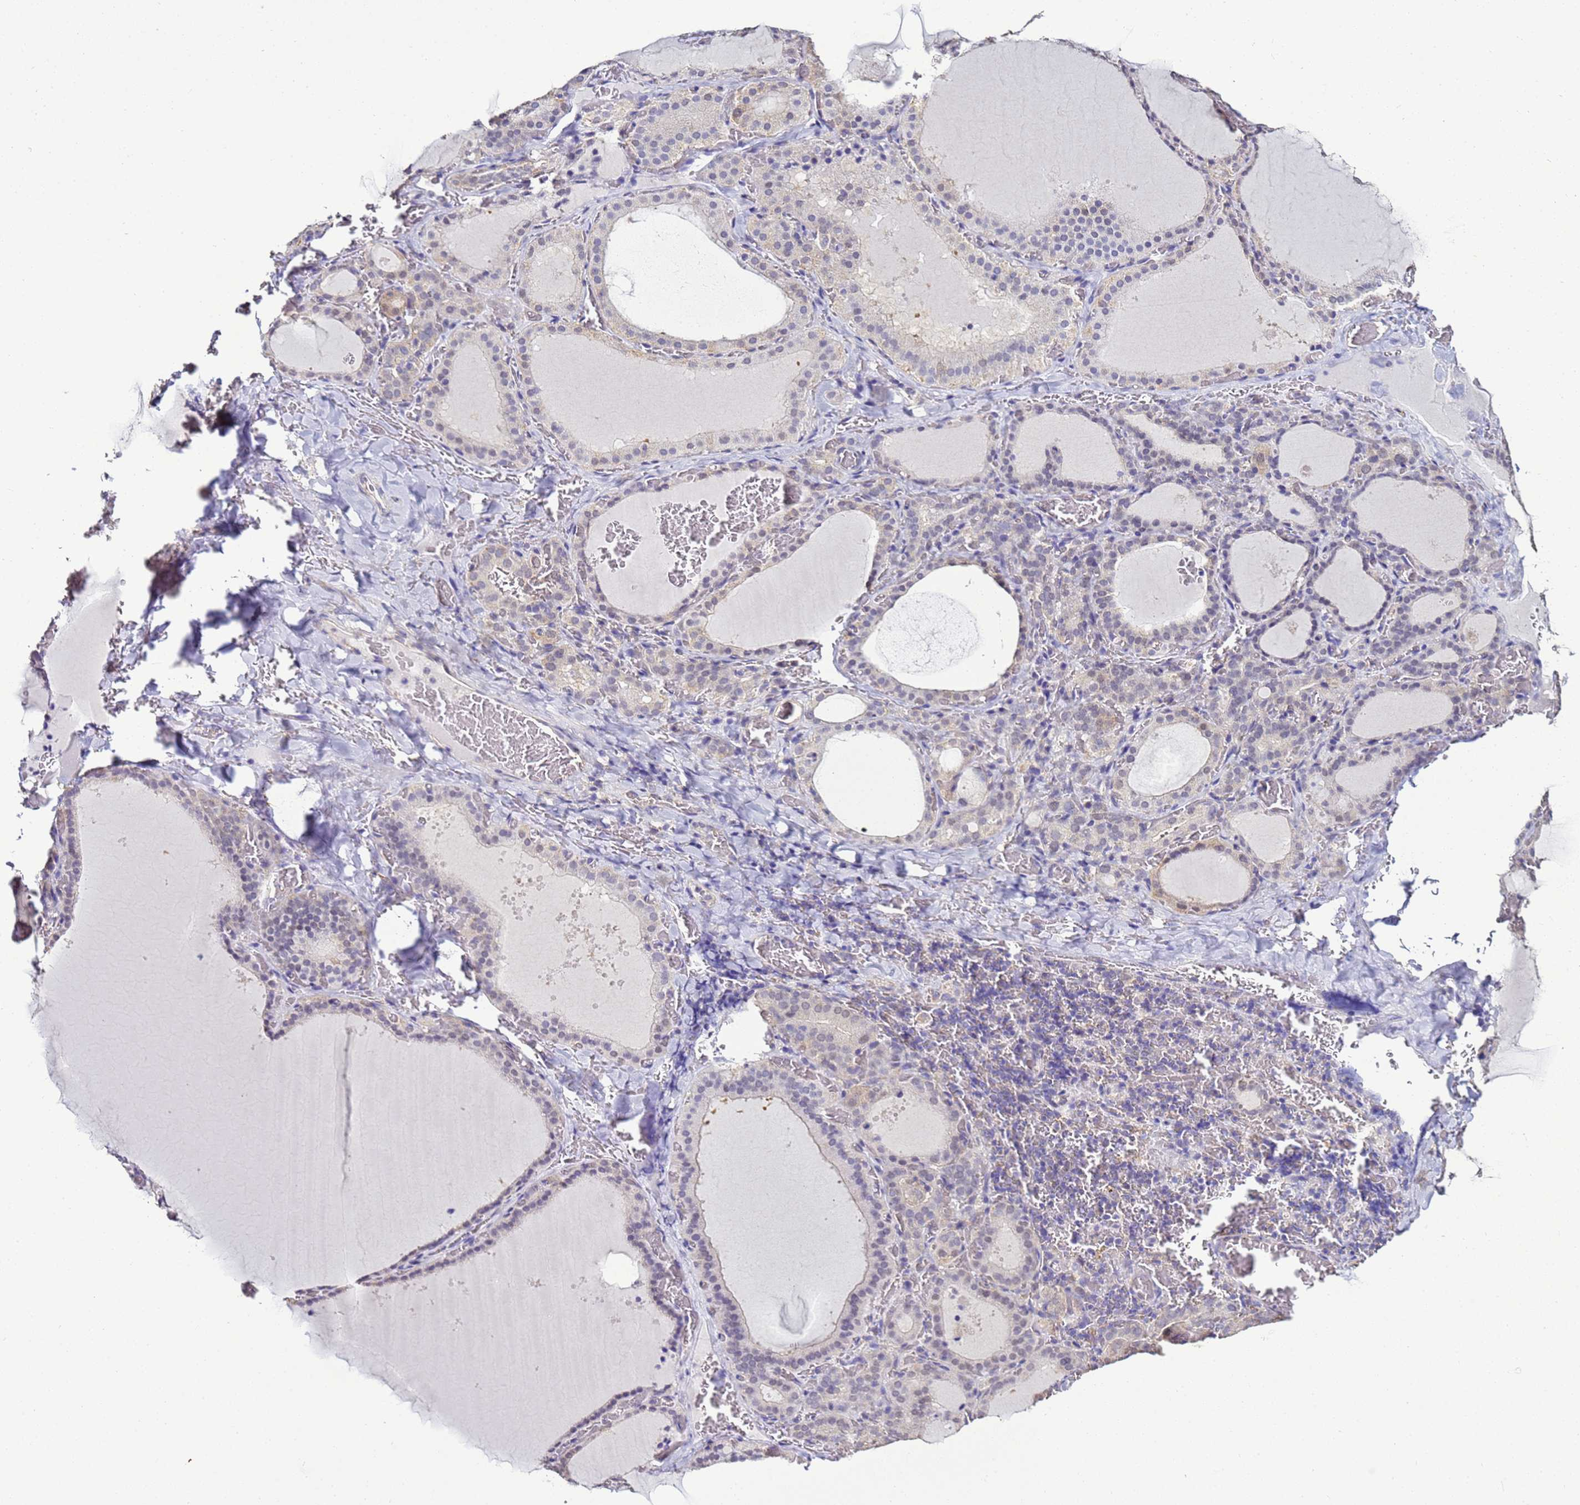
{"staining": {"intensity": "weak", "quantity": "<25%", "location": "cytoplasmic/membranous"}, "tissue": "thyroid gland", "cell_type": "Glandular cells", "image_type": "normal", "snomed": [{"axis": "morphology", "description": "Normal tissue, NOS"}, {"axis": "topography", "description": "Thyroid gland"}], "caption": "Immunohistochemistry (IHC) photomicrograph of benign thyroid gland: thyroid gland stained with DAB demonstrates no significant protein staining in glandular cells. The staining was performed using DAB to visualize the protein expression in brown, while the nuclei were stained in blue with hematoxylin (Magnification: 20x).", "gene": "ENOPH1", "patient": {"sex": "female", "age": 39}}